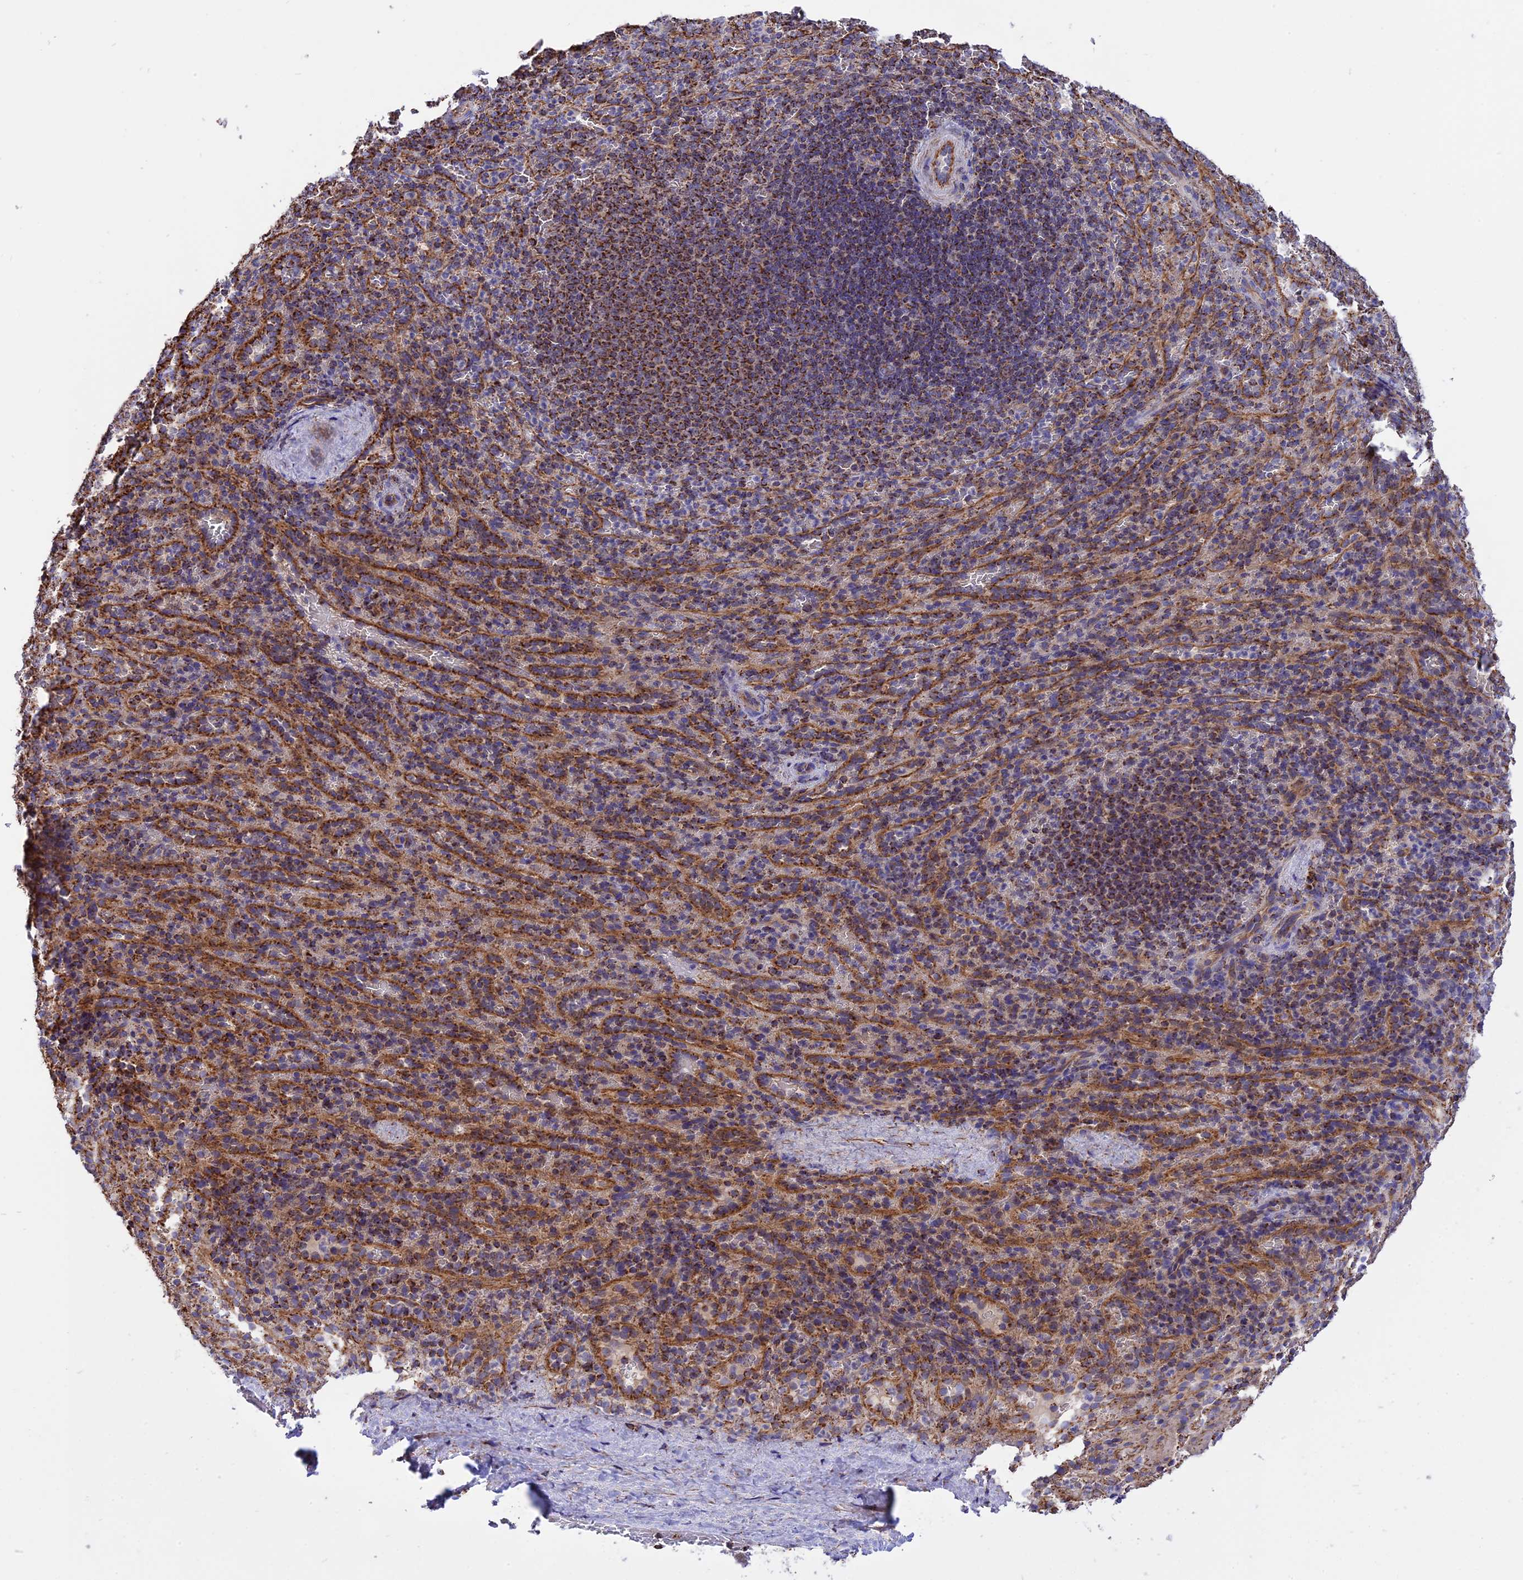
{"staining": {"intensity": "moderate", "quantity": "25%-75%", "location": "cytoplasmic/membranous"}, "tissue": "spleen", "cell_type": "Cells in red pulp", "image_type": "normal", "snomed": [{"axis": "morphology", "description": "Normal tissue, NOS"}, {"axis": "topography", "description": "Spleen"}], "caption": "A brown stain shows moderate cytoplasmic/membranous staining of a protein in cells in red pulp of benign spleen. The staining was performed using DAB (3,3'-diaminobenzidine), with brown indicating positive protein expression. Nuclei are stained blue with hematoxylin.", "gene": "TTC4", "patient": {"sex": "female", "age": 21}}